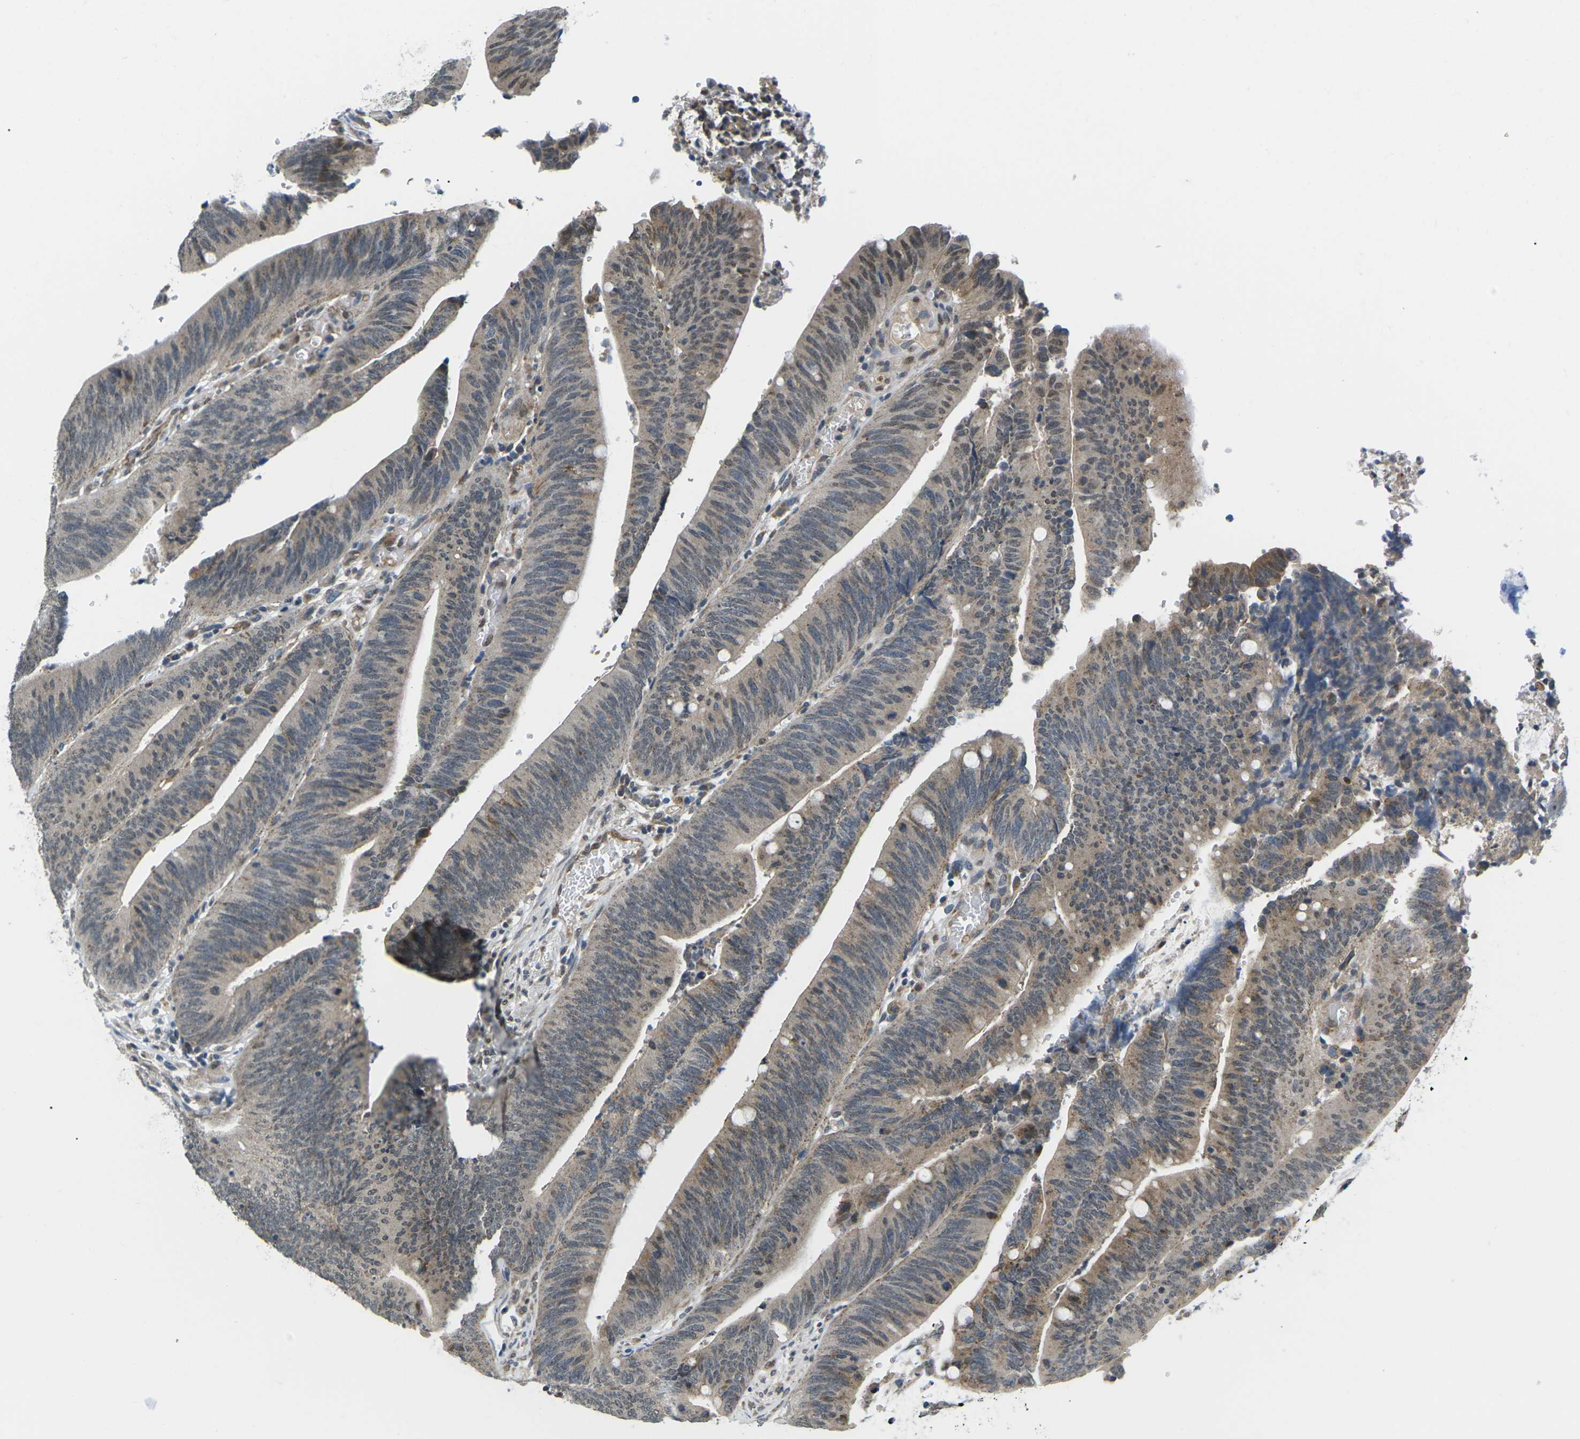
{"staining": {"intensity": "weak", "quantity": "25%-75%", "location": "cytoplasmic/membranous"}, "tissue": "colorectal cancer", "cell_type": "Tumor cells", "image_type": "cancer", "snomed": [{"axis": "morphology", "description": "Normal tissue, NOS"}, {"axis": "morphology", "description": "Adenocarcinoma, NOS"}, {"axis": "topography", "description": "Rectum"}], "caption": "Colorectal cancer (adenocarcinoma) stained with immunohistochemistry shows weak cytoplasmic/membranous expression in approximately 25%-75% of tumor cells.", "gene": "ERBB4", "patient": {"sex": "female", "age": 66}}